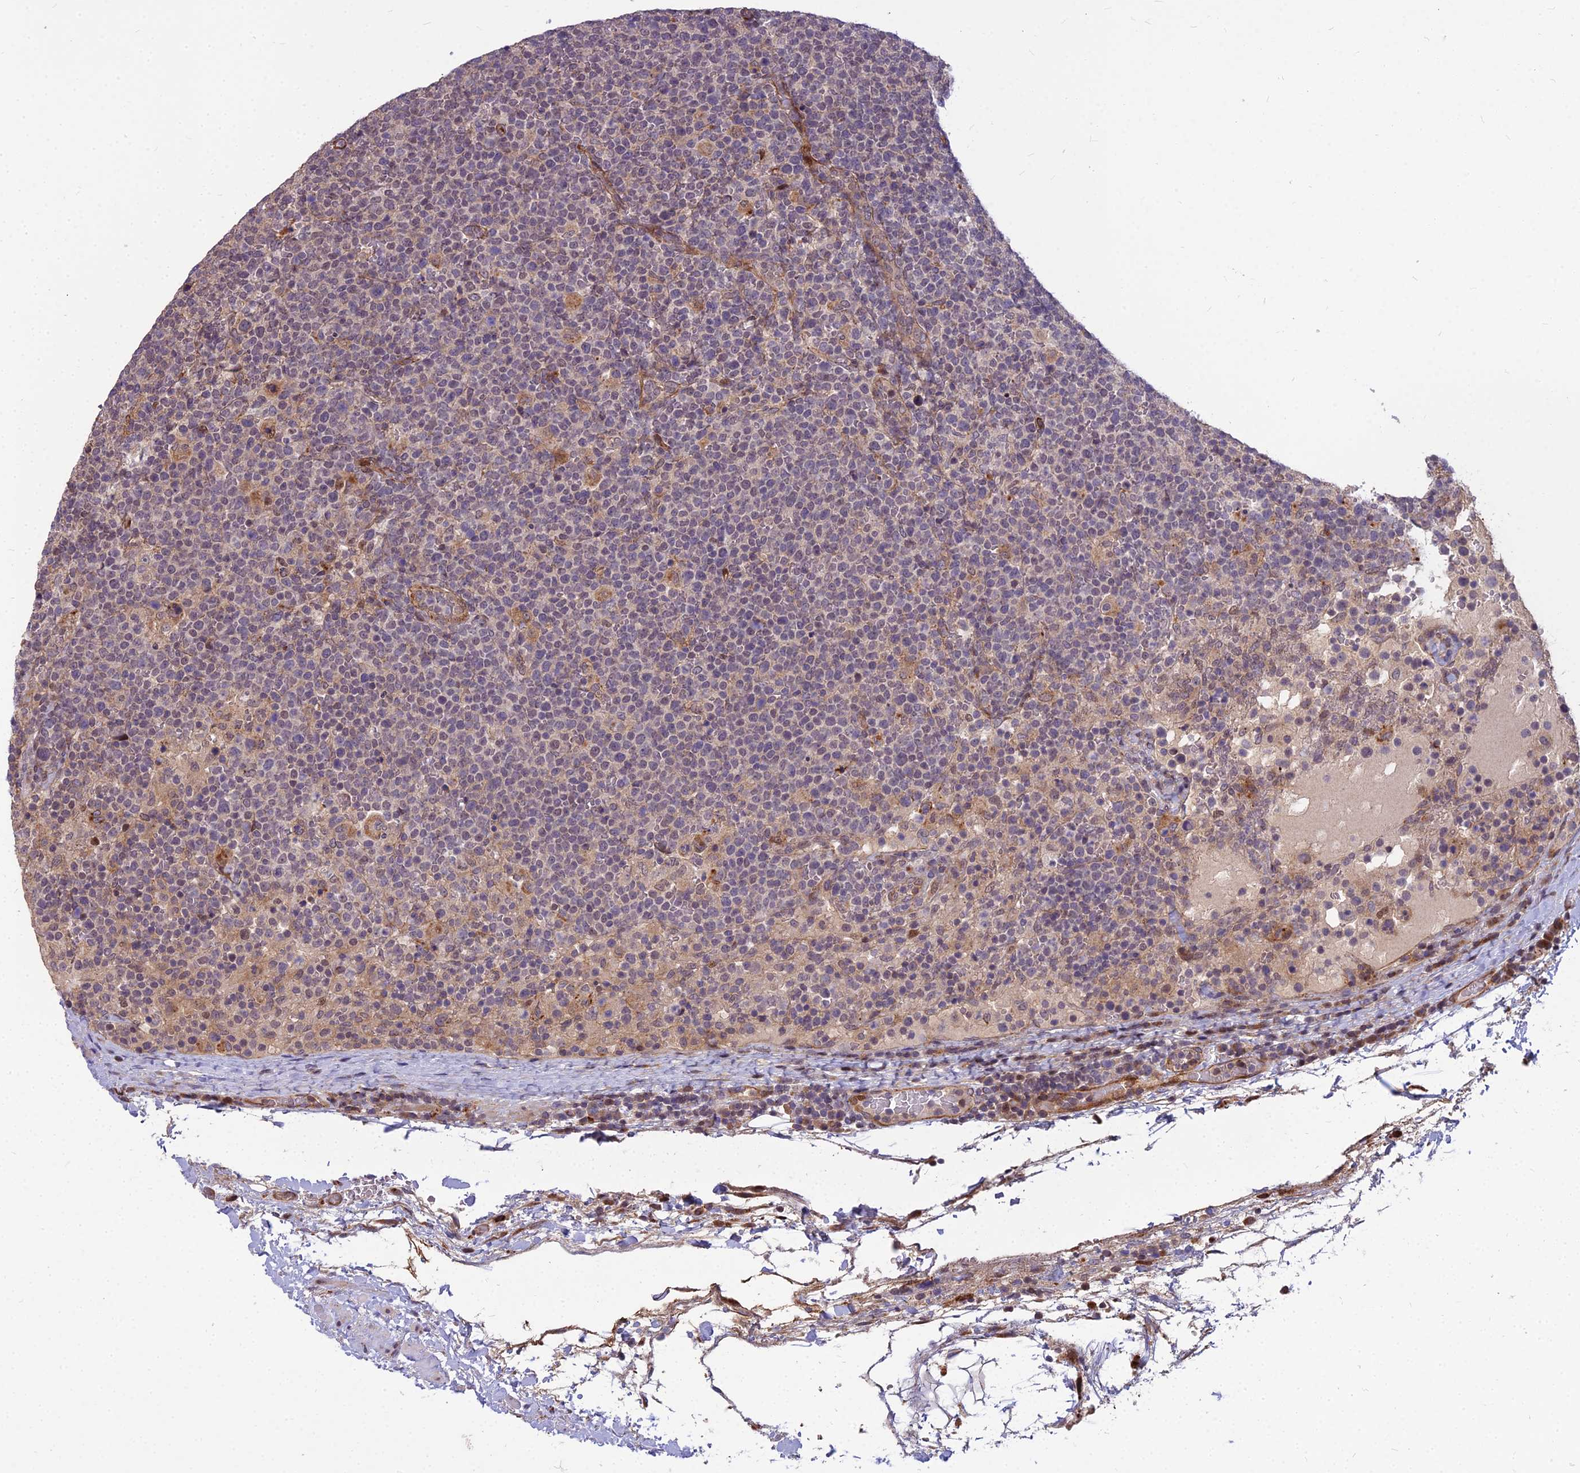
{"staining": {"intensity": "negative", "quantity": "none", "location": "none"}, "tissue": "lymphoma", "cell_type": "Tumor cells", "image_type": "cancer", "snomed": [{"axis": "morphology", "description": "Malignant lymphoma, non-Hodgkin's type, High grade"}, {"axis": "topography", "description": "Lymph node"}], "caption": "The photomicrograph reveals no staining of tumor cells in malignant lymphoma, non-Hodgkin's type (high-grade).", "gene": "GLYATL3", "patient": {"sex": "male", "age": 61}}